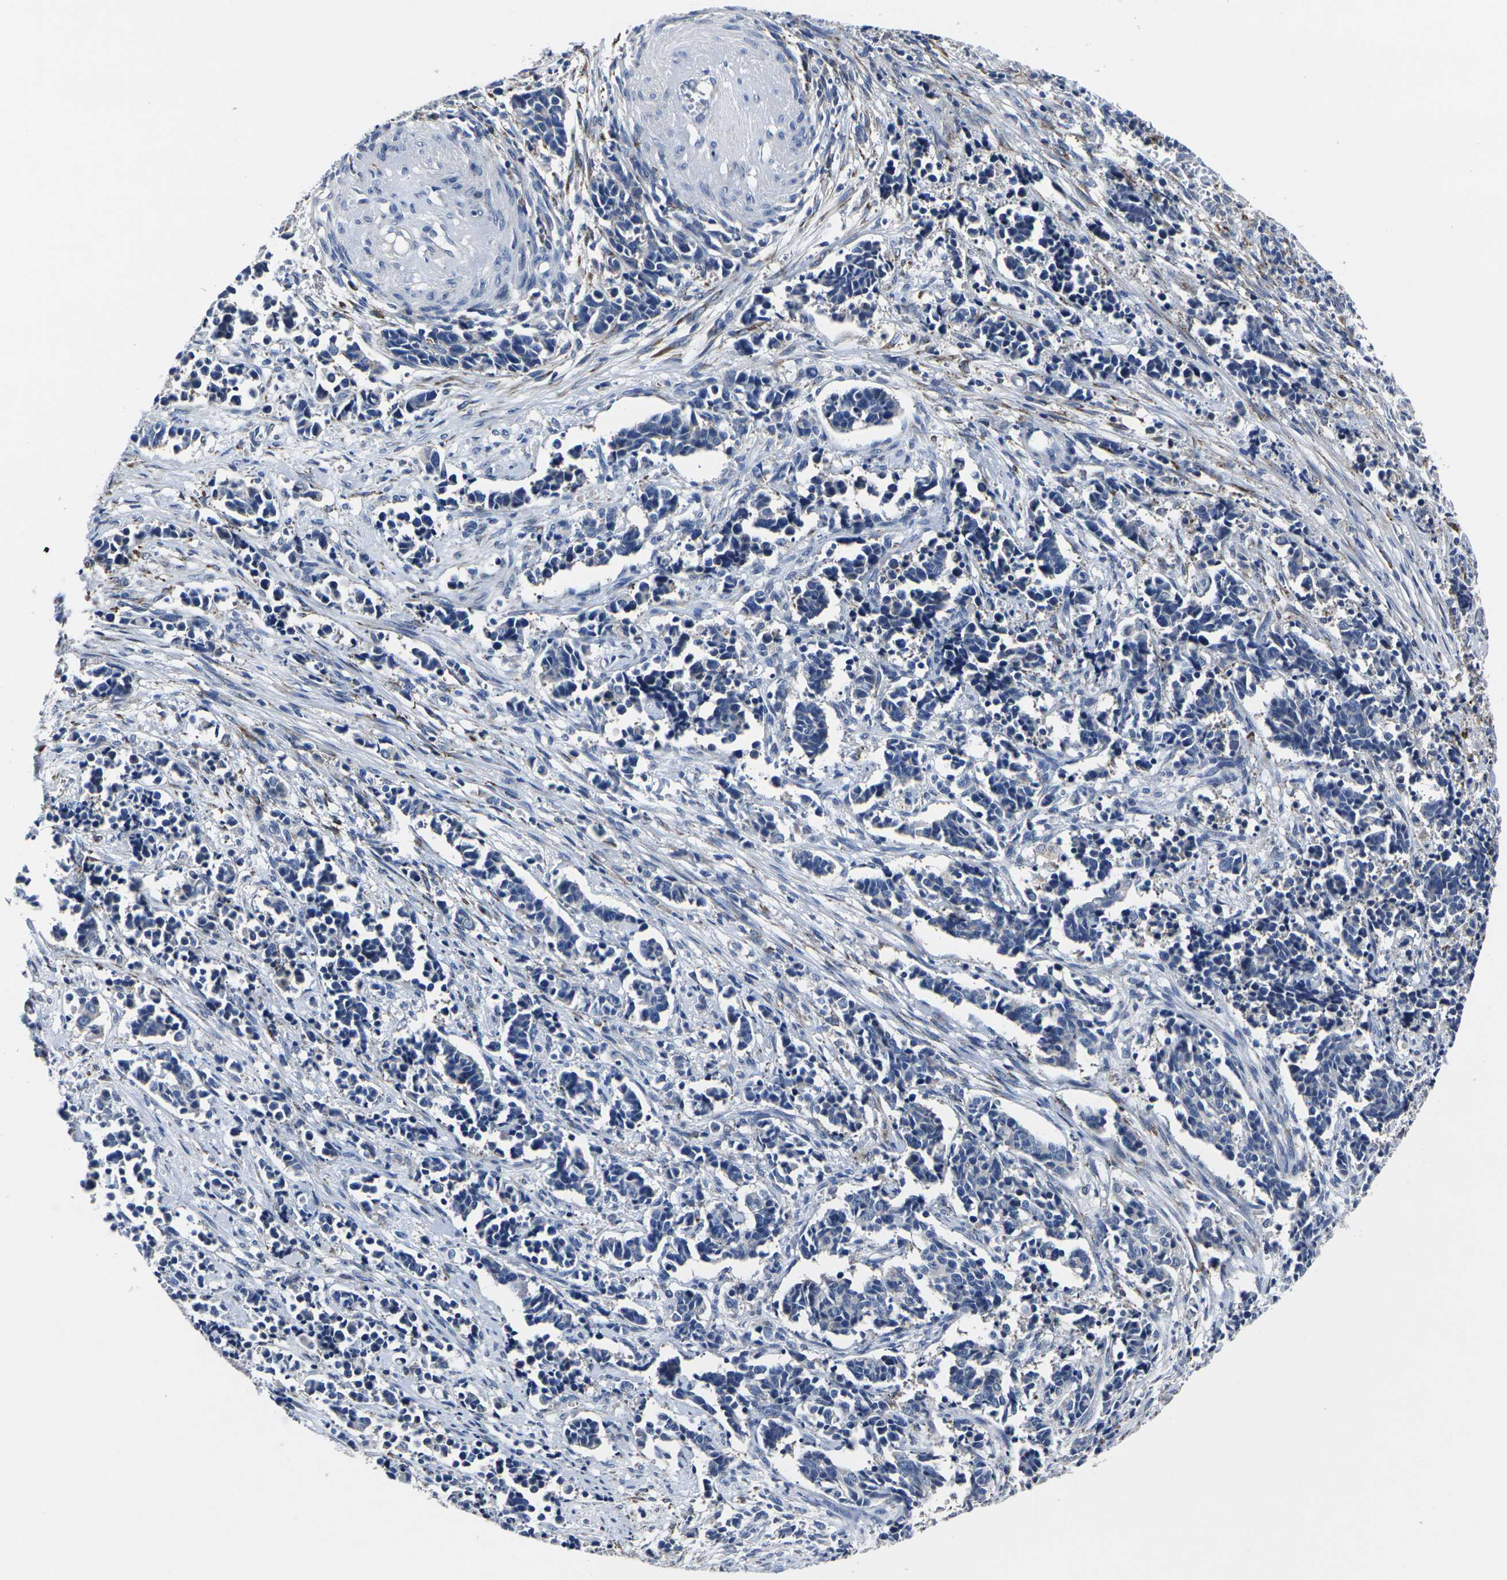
{"staining": {"intensity": "negative", "quantity": "none", "location": "none"}, "tissue": "cervical cancer", "cell_type": "Tumor cells", "image_type": "cancer", "snomed": [{"axis": "morphology", "description": "Normal tissue, NOS"}, {"axis": "morphology", "description": "Squamous cell carcinoma, NOS"}, {"axis": "topography", "description": "Cervix"}], "caption": "High power microscopy histopathology image of an IHC histopathology image of cervical cancer, revealing no significant staining in tumor cells. (Immunohistochemistry (ihc), brightfield microscopy, high magnification).", "gene": "CYP2C8", "patient": {"sex": "female", "age": 35}}